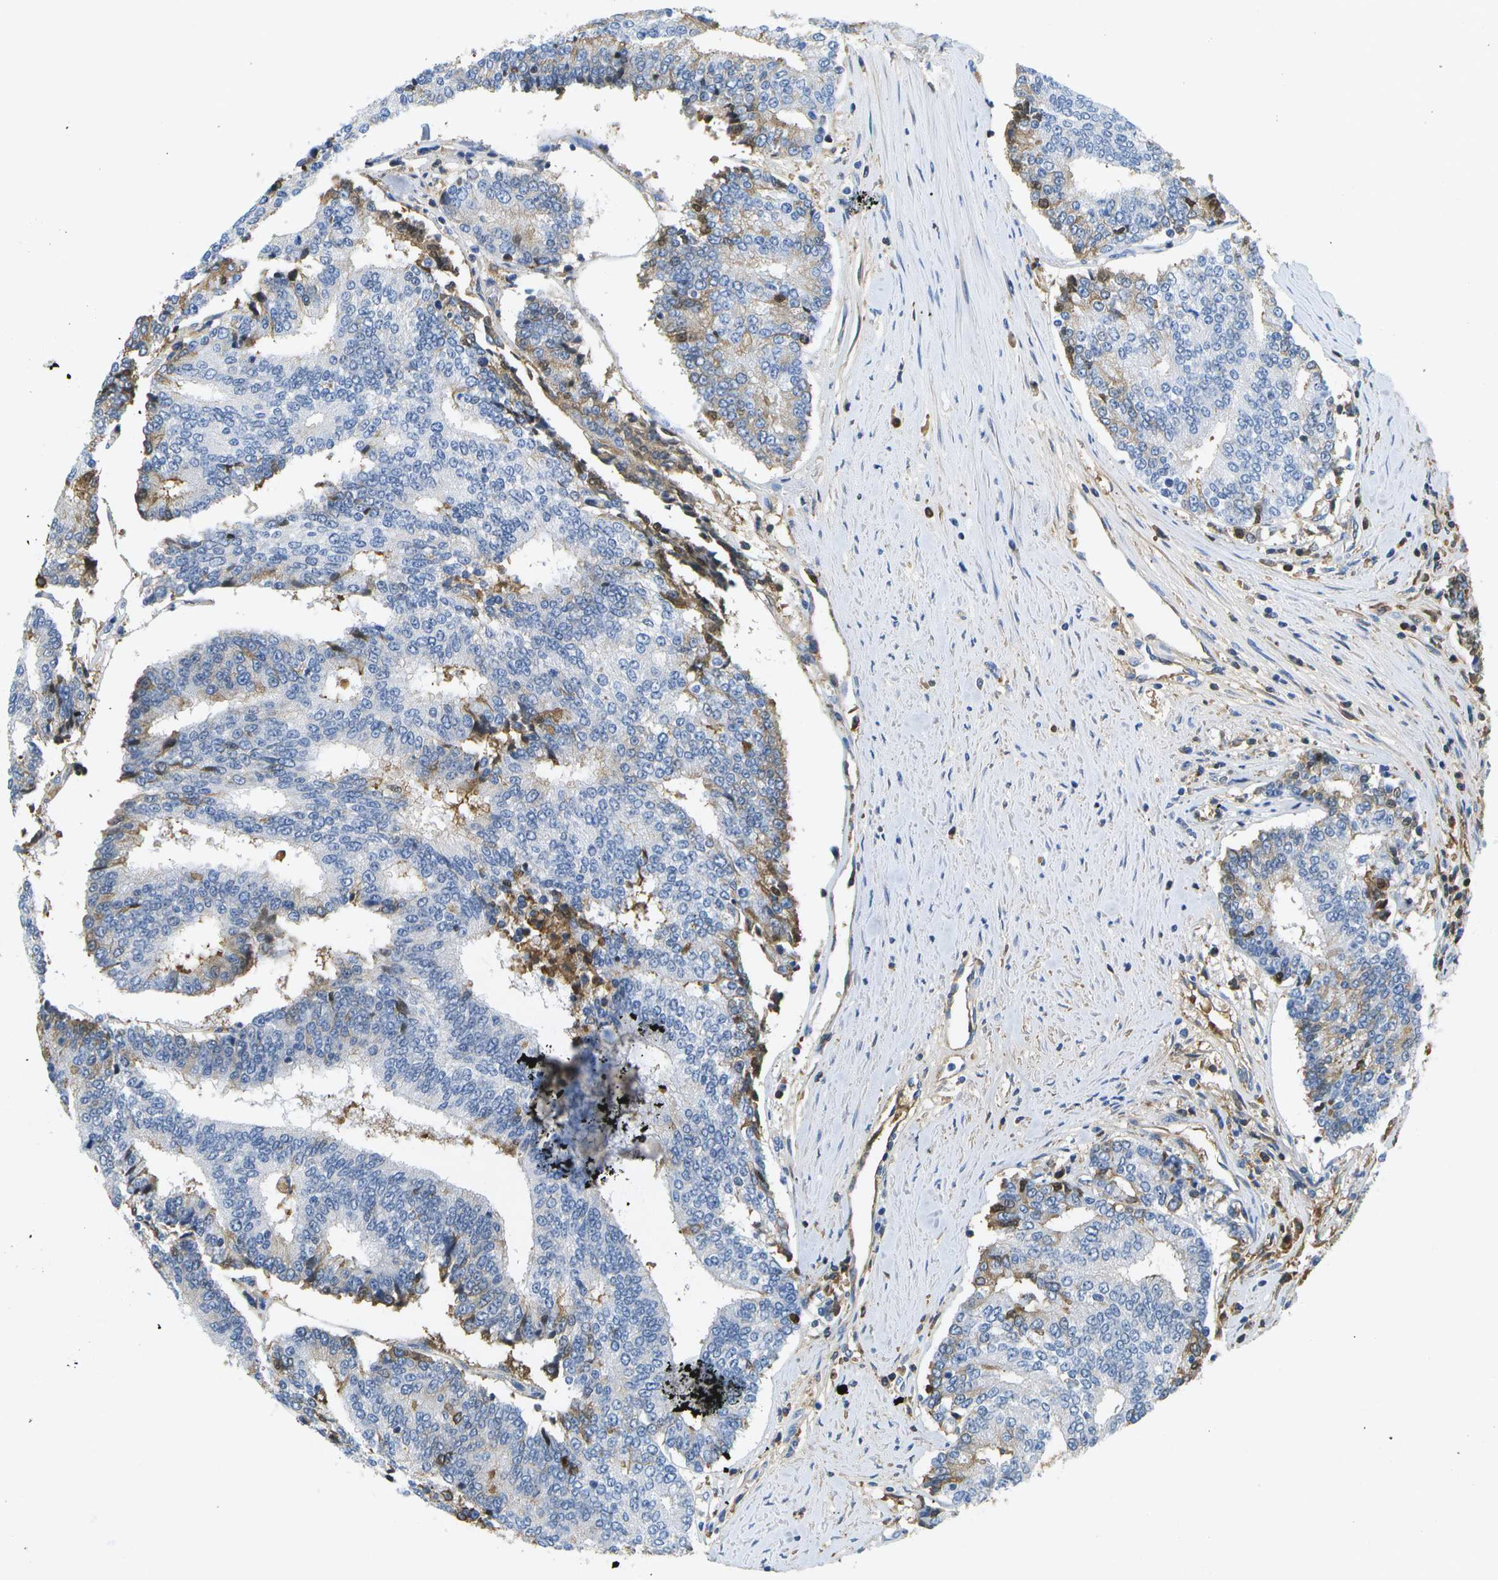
{"staining": {"intensity": "moderate", "quantity": "<25%", "location": "cytoplasmic/membranous,nuclear"}, "tissue": "prostate cancer", "cell_type": "Tumor cells", "image_type": "cancer", "snomed": [{"axis": "morphology", "description": "Normal tissue, NOS"}, {"axis": "morphology", "description": "Adenocarcinoma, High grade"}, {"axis": "topography", "description": "Prostate"}, {"axis": "topography", "description": "Seminal veicle"}], "caption": "Protein expression analysis of prostate cancer reveals moderate cytoplasmic/membranous and nuclear expression in approximately <25% of tumor cells.", "gene": "SERPINA1", "patient": {"sex": "male", "age": 55}}